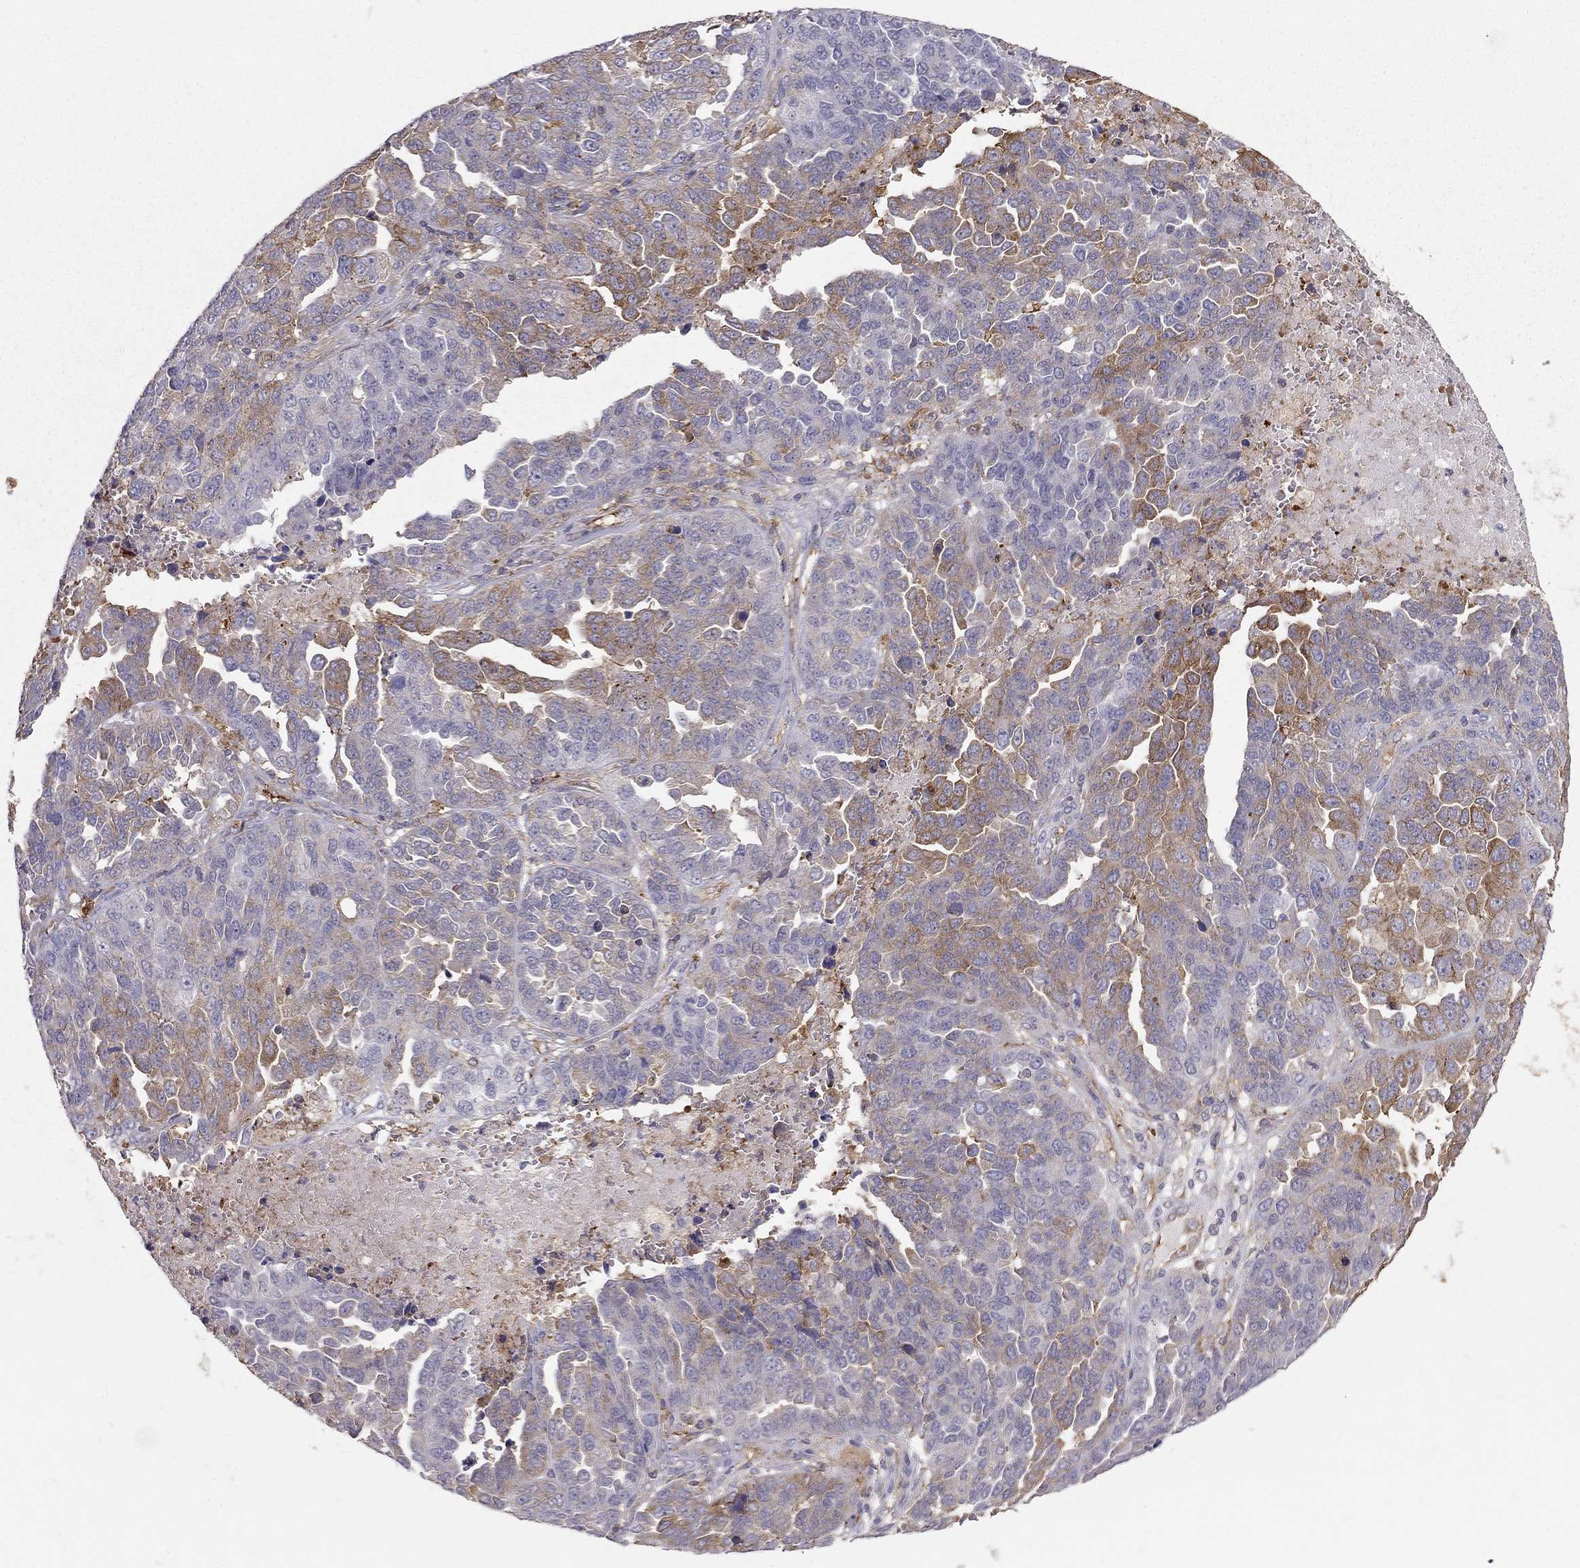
{"staining": {"intensity": "strong", "quantity": "25%-75%", "location": "cytoplasmic/membranous"}, "tissue": "ovarian cancer", "cell_type": "Tumor cells", "image_type": "cancer", "snomed": [{"axis": "morphology", "description": "Cystadenocarcinoma, serous, NOS"}, {"axis": "topography", "description": "Ovary"}], "caption": "Human serous cystadenocarcinoma (ovarian) stained for a protein (brown) displays strong cytoplasmic/membranous positive staining in approximately 25%-75% of tumor cells.", "gene": "EIF4E3", "patient": {"sex": "female", "age": 87}}